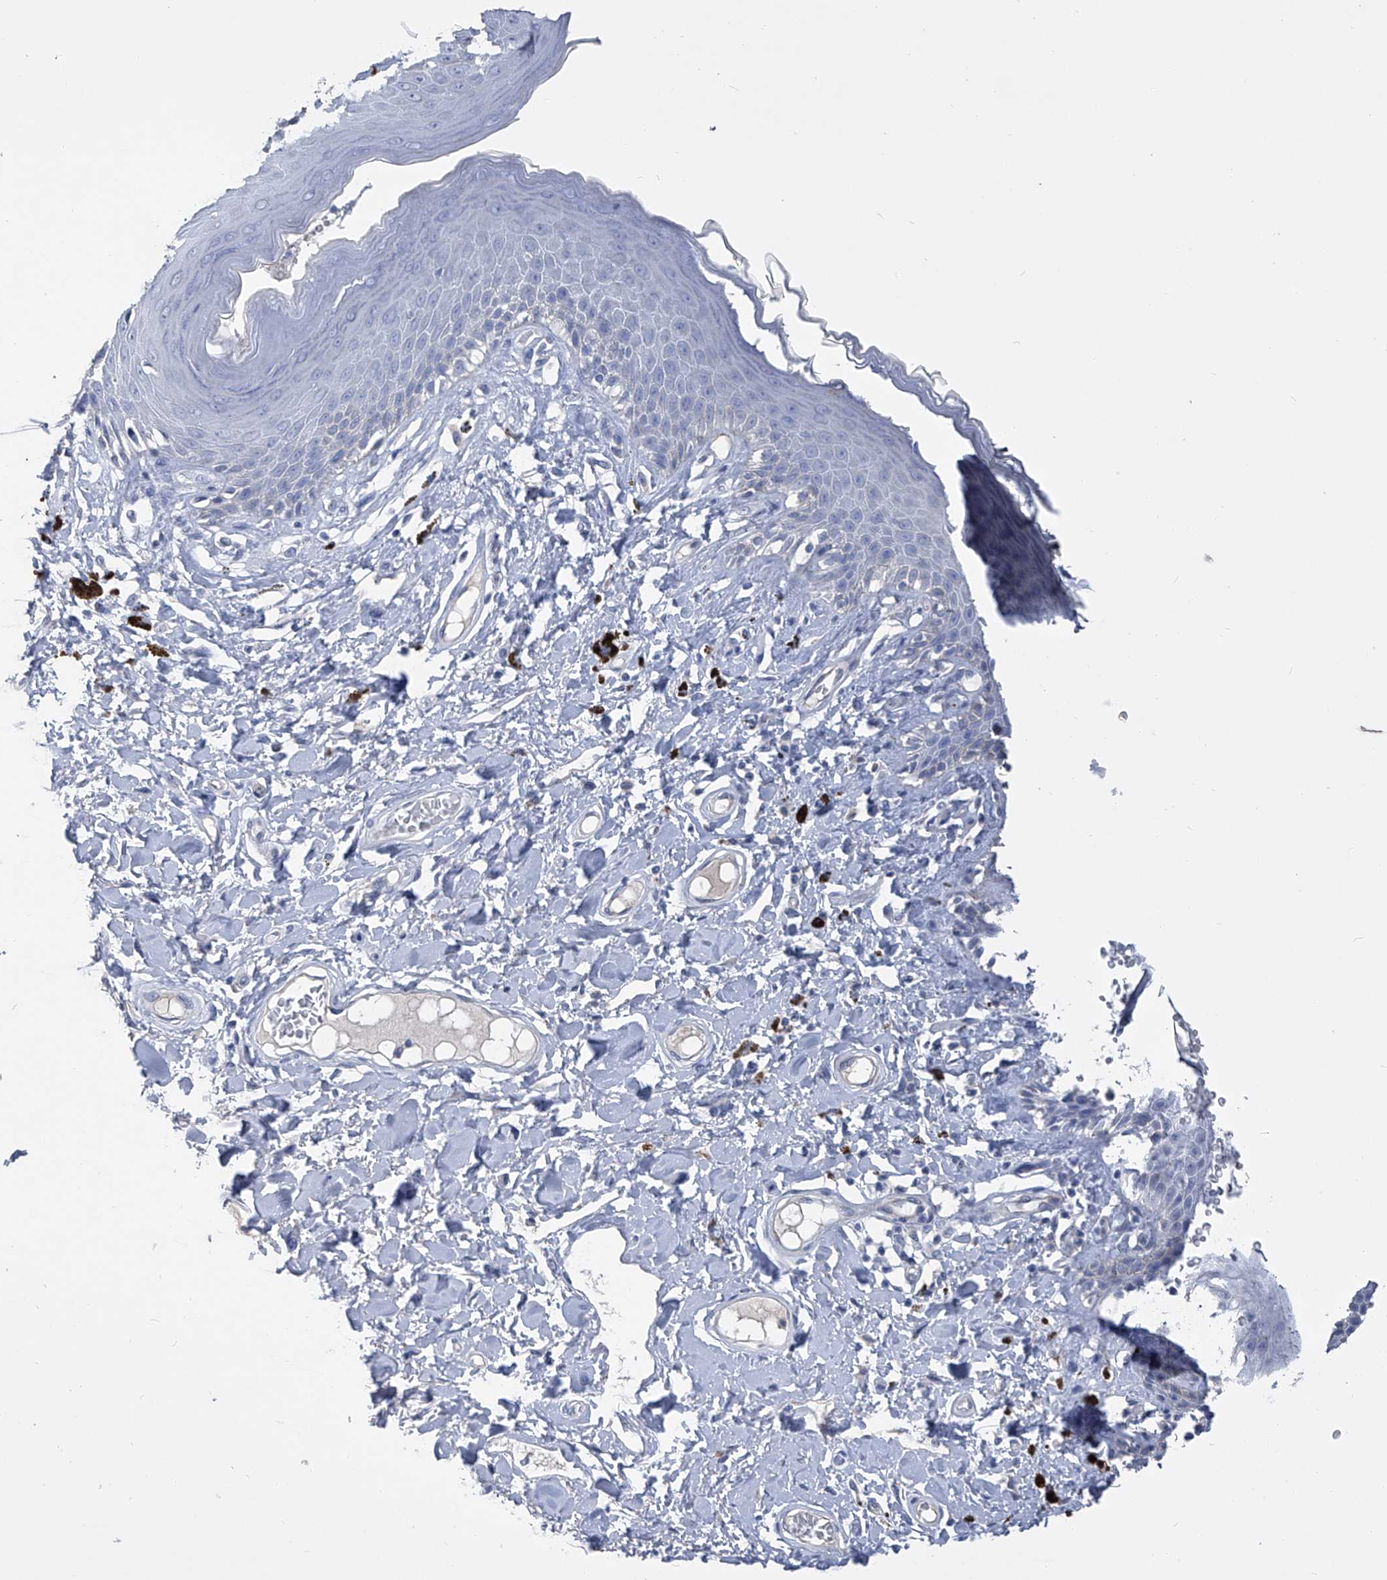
{"staining": {"intensity": "weak", "quantity": "<25%", "location": "cytoplasmic/membranous"}, "tissue": "skin", "cell_type": "Epidermal cells", "image_type": "normal", "snomed": [{"axis": "morphology", "description": "Normal tissue, NOS"}, {"axis": "topography", "description": "Anal"}], "caption": "Immunohistochemical staining of unremarkable skin exhibits no significant positivity in epidermal cells.", "gene": "ADRA1A", "patient": {"sex": "female", "age": 78}}